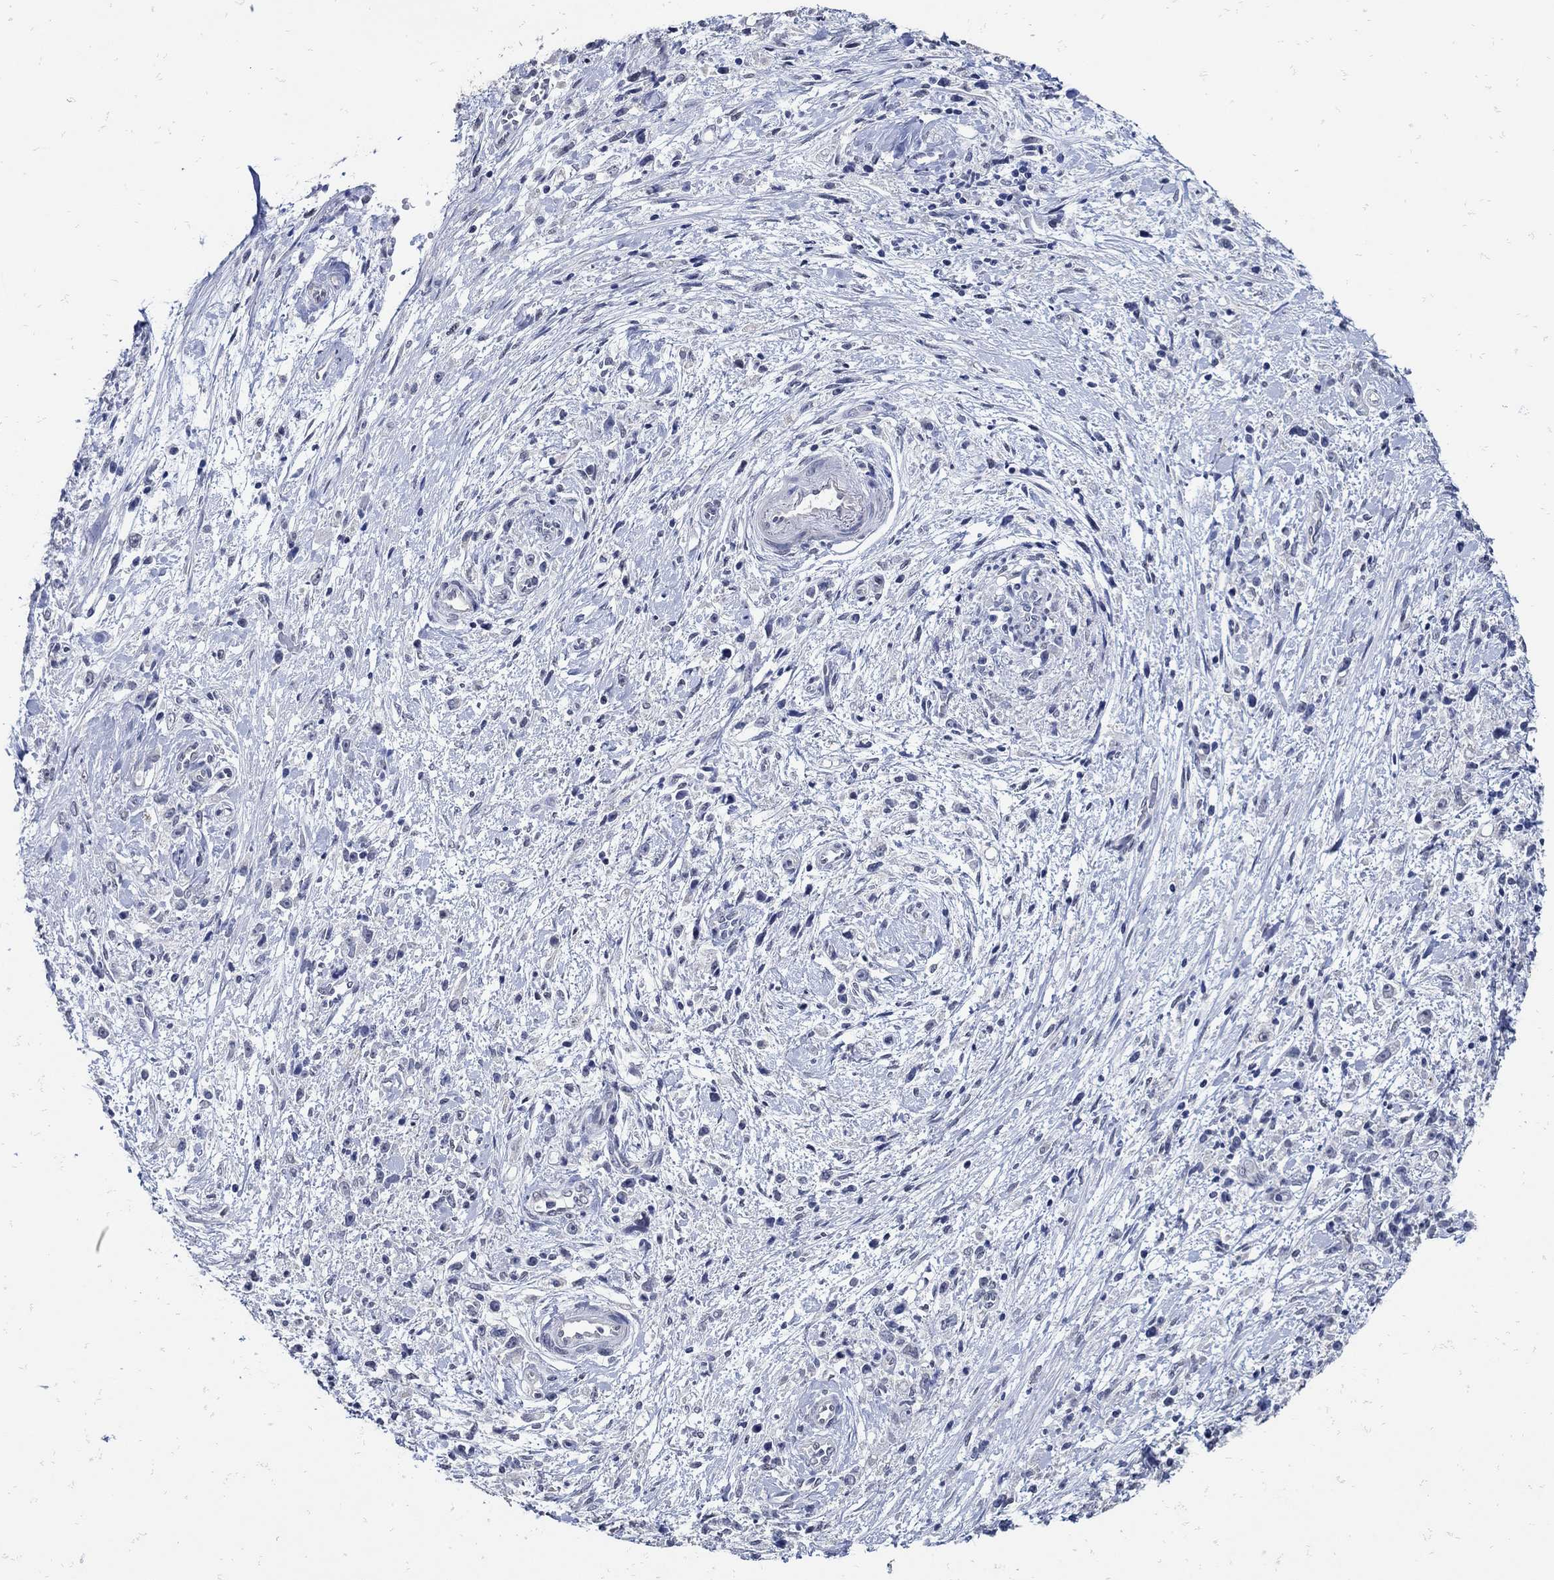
{"staining": {"intensity": "negative", "quantity": "none", "location": "none"}, "tissue": "stomach cancer", "cell_type": "Tumor cells", "image_type": "cancer", "snomed": [{"axis": "morphology", "description": "Adenocarcinoma, NOS"}, {"axis": "topography", "description": "Stomach"}], "caption": "Immunohistochemistry micrograph of stomach cancer (adenocarcinoma) stained for a protein (brown), which demonstrates no expression in tumor cells.", "gene": "KCNN3", "patient": {"sex": "female", "age": 59}}